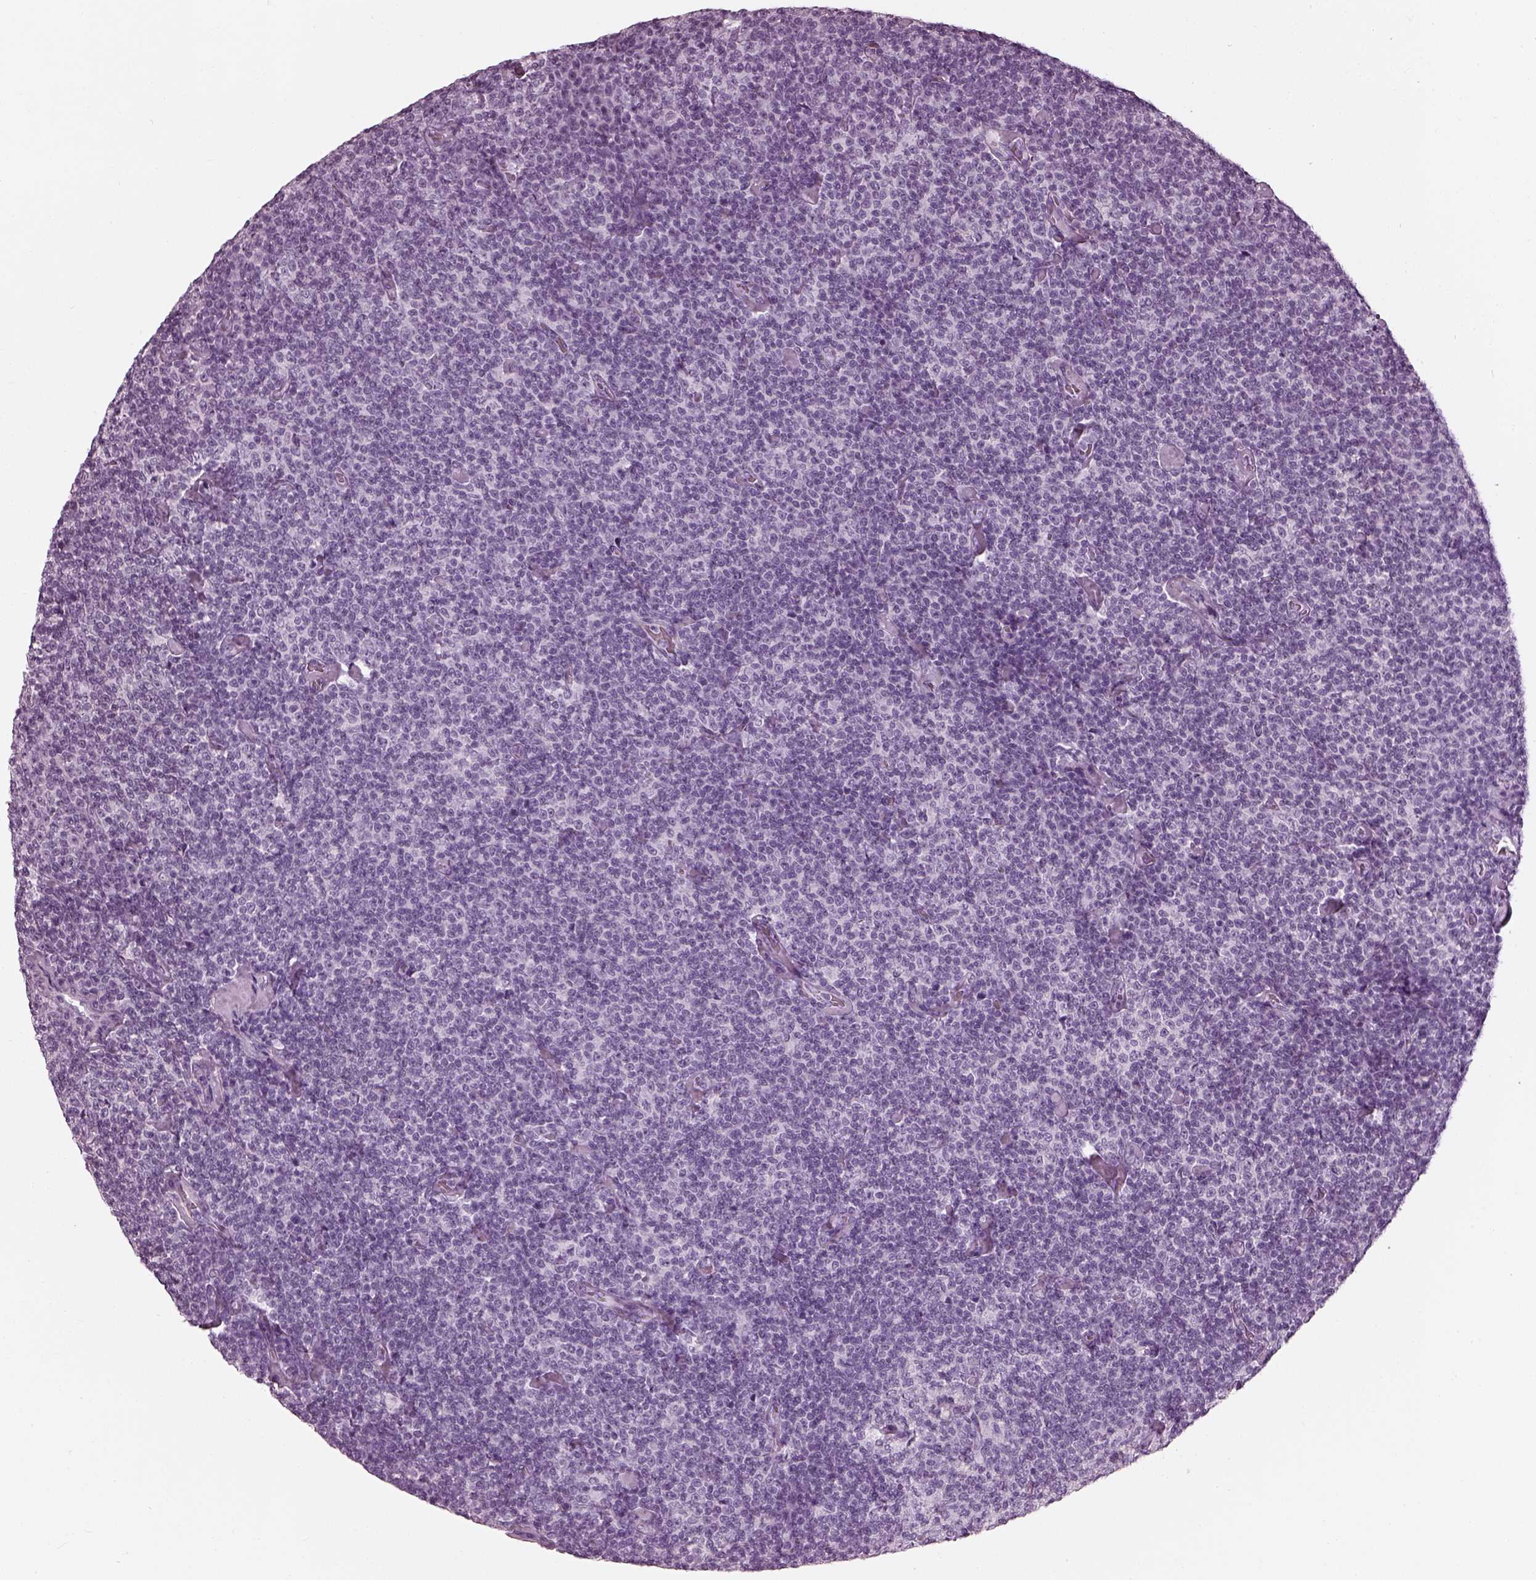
{"staining": {"intensity": "negative", "quantity": "none", "location": "none"}, "tissue": "lymphoma", "cell_type": "Tumor cells", "image_type": "cancer", "snomed": [{"axis": "morphology", "description": "Malignant lymphoma, non-Hodgkin's type, Low grade"}, {"axis": "topography", "description": "Lymph node"}], "caption": "Tumor cells are negative for brown protein staining in malignant lymphoma, non-Hodgkin's type (low-grade).", "gene": "TCHHL1", "patient": {"sex": "male", "age": 81}}